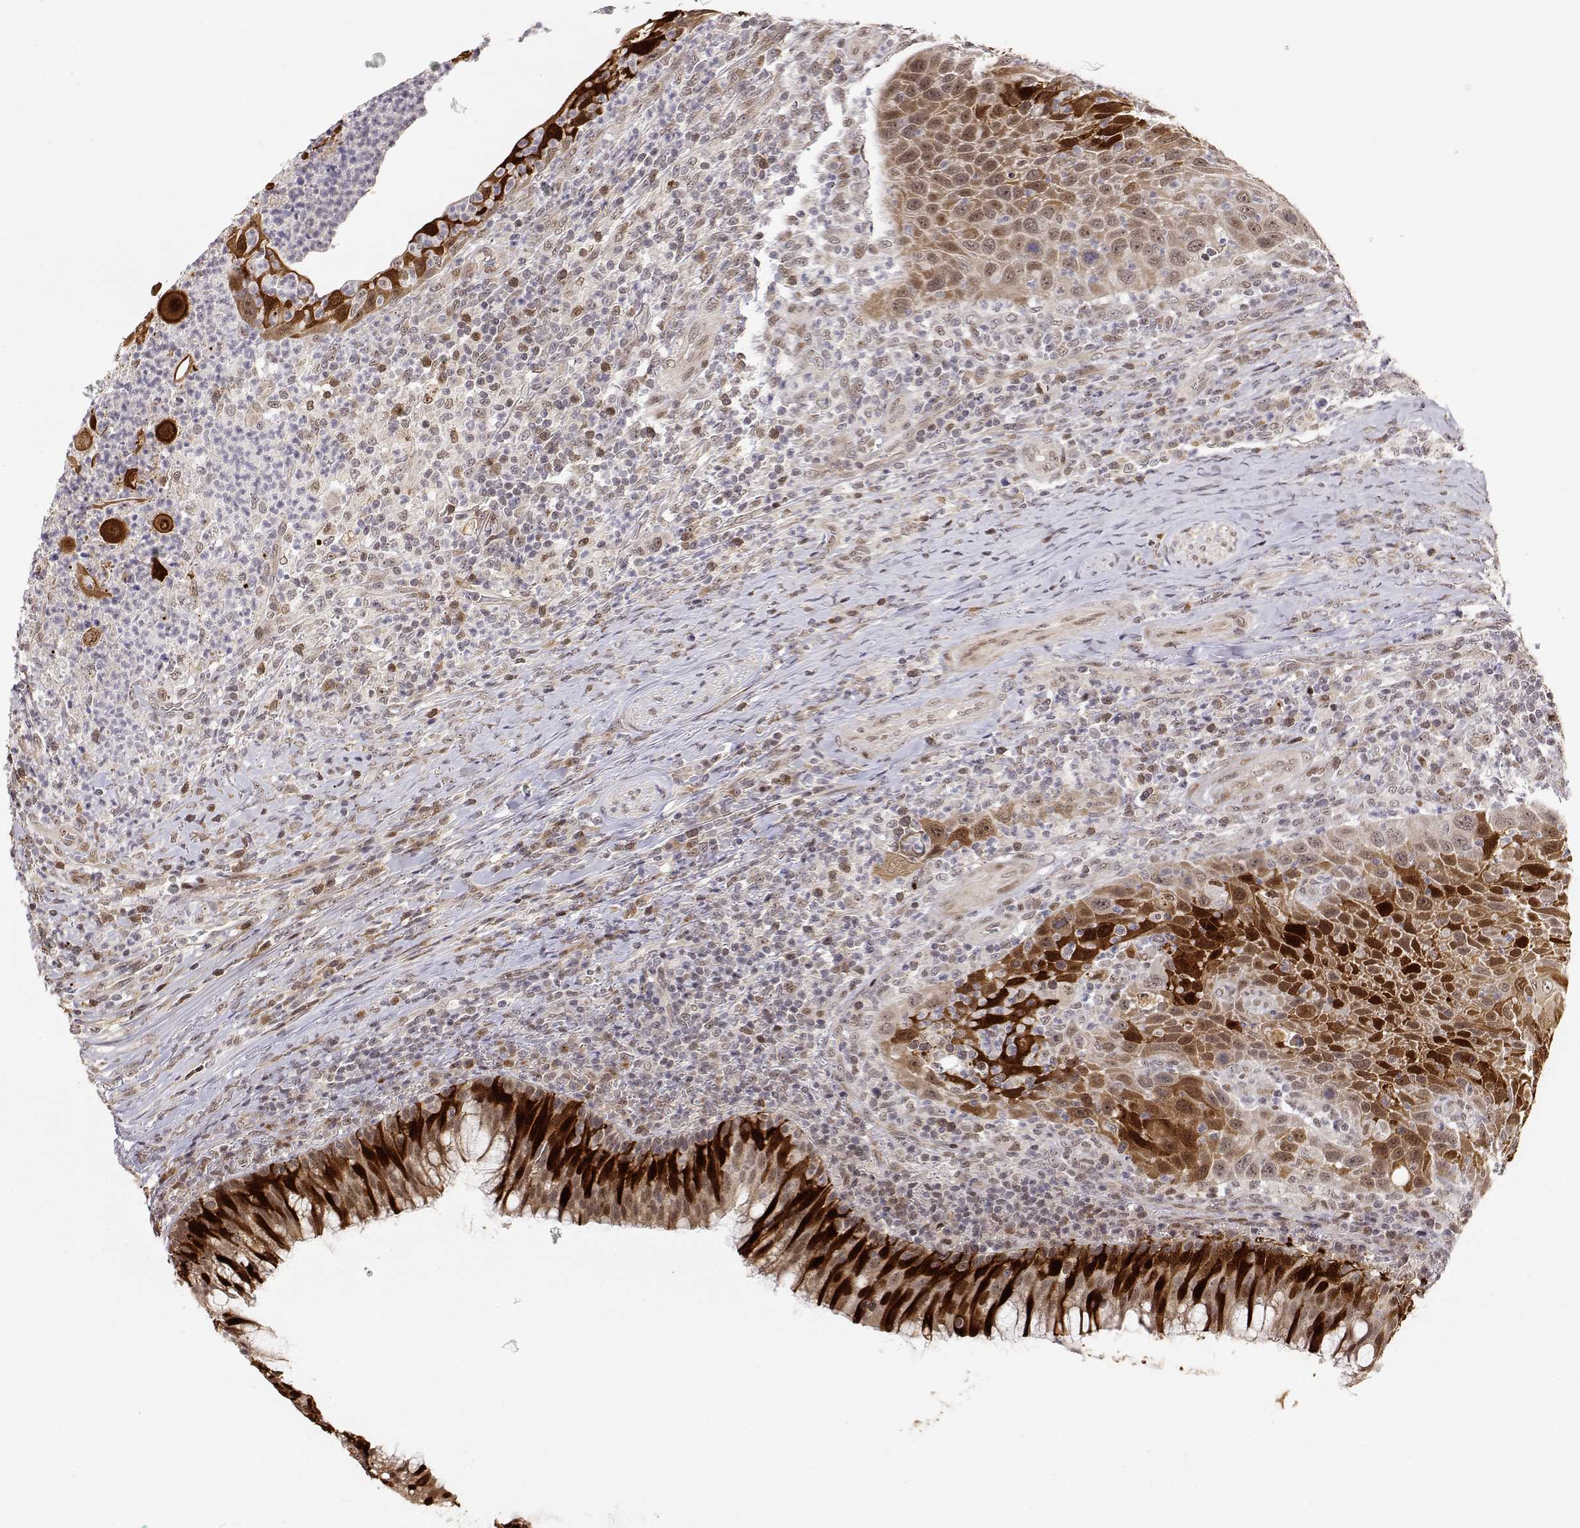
{"staining": {"intensity": "strong", "quantity": "25%-75%", "location": "cytoplasmic/membranous,nuclear"}, "tissue": "head and neck cancer", "cell_type": "Tumor cells", "image_type": "cancer", "snomed": [{"axis": "morphology", "description": "Squamous cell carcinoma, NOS"}, {"axis": "topography", "description": "Head-Neck"}], "caption": "The photomicrograph displays a brown stain indicating the presence of a protein in the cytoplasmic/membranous and nuclear of tumor cells in head and neck cancer.", "gene": "BRCA1", "patient": {"sex": "male", "age": 69}}